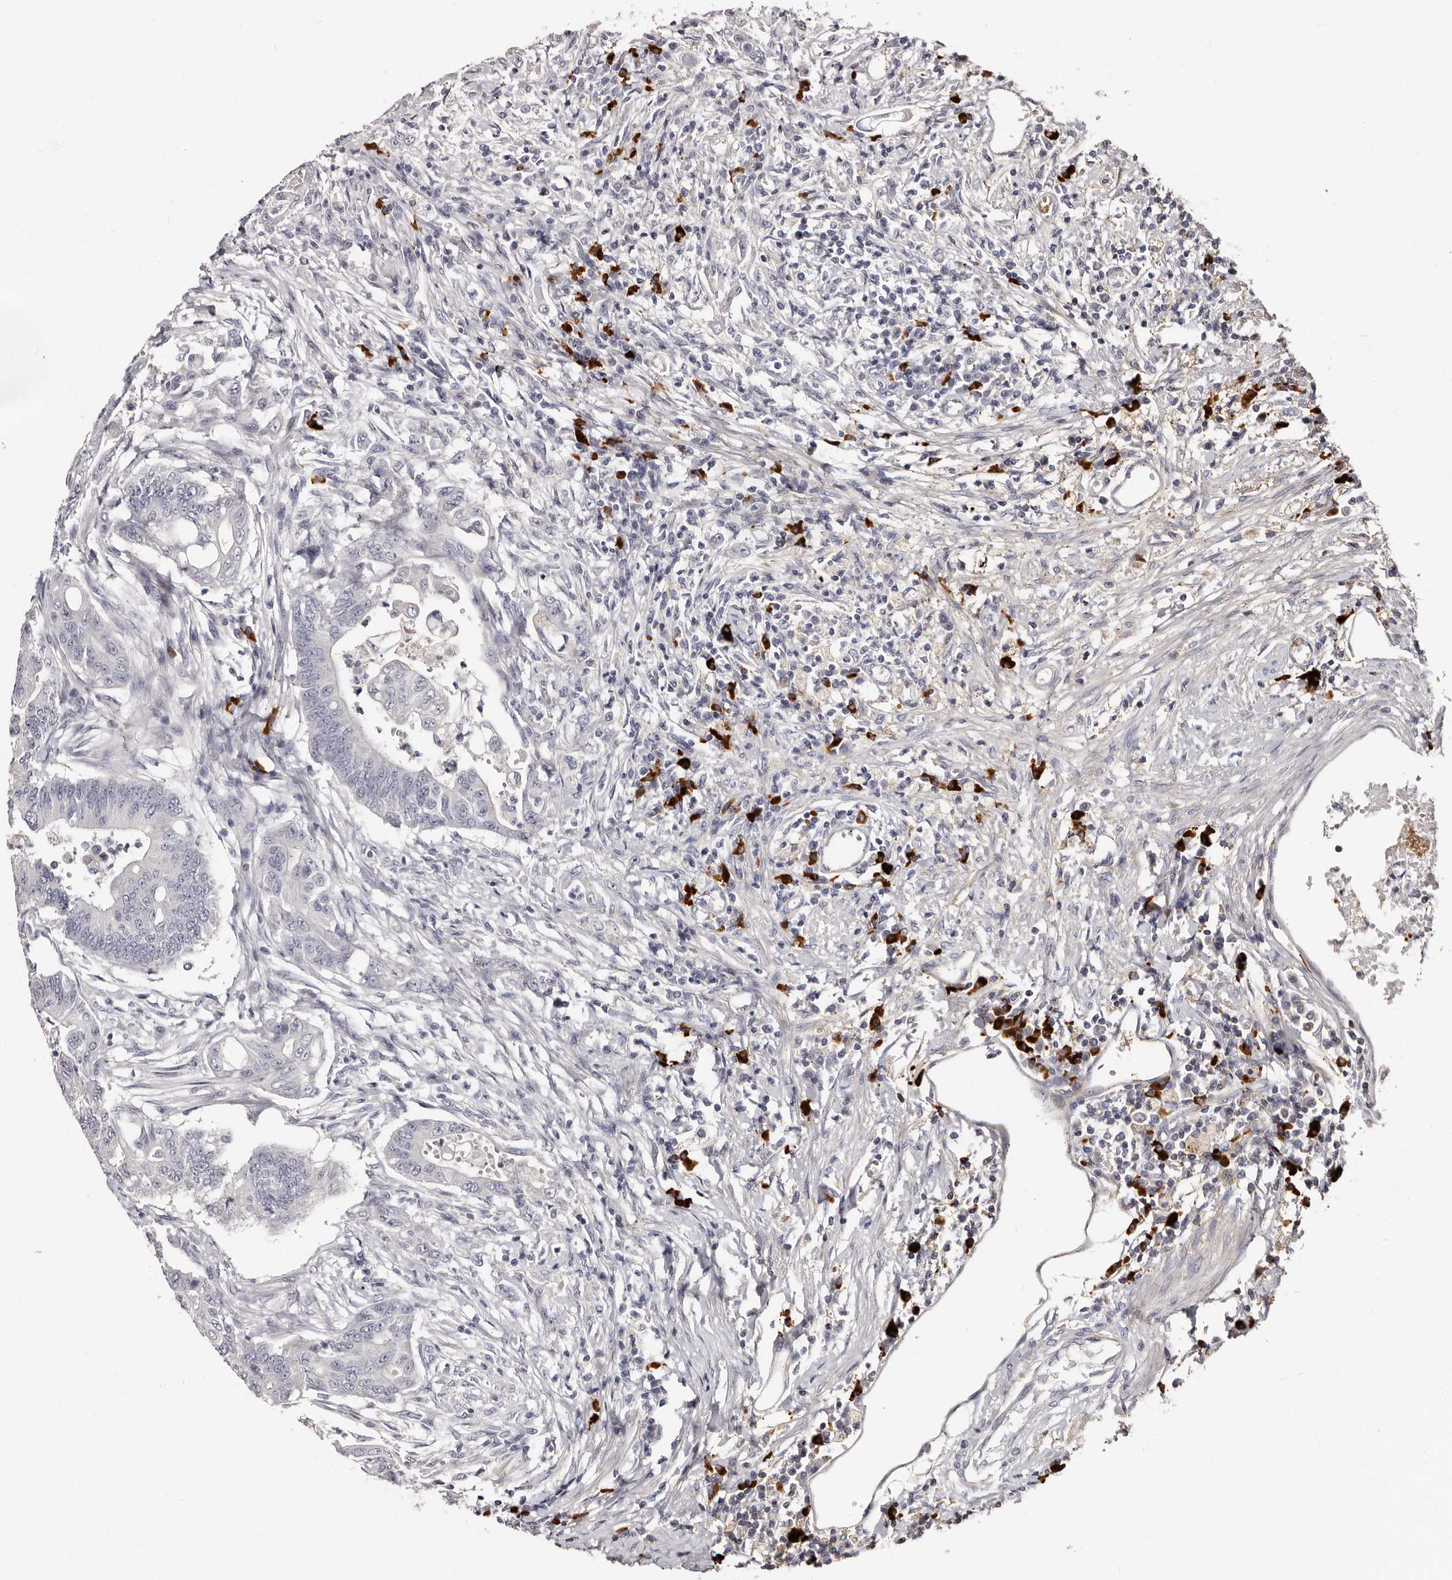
{"staining": {"intensity": "moderate", "quantity": "25%-75%", "location": "cytoplasmic/membranous"}, "tissue": "colorectal cancer", "cell_type": "Tumor cells", "image_type": "cancer", "snomed": [{"axis": "morphology", "description": "Adenoma, NOS"}, {"axis": "morphology", "description": "Adenocarcinoma, NOS"}, {"axis": "topography", "description": "Colon"}], "caption": "Protein staining demonstrates moderate cytoplasmic/membranous staining in approximately 25%-75% of tumor cells in colorectal cancer (adenoma).", "gene": "TBC1D22B", "patient": {"sex": "male", "age": 79}}